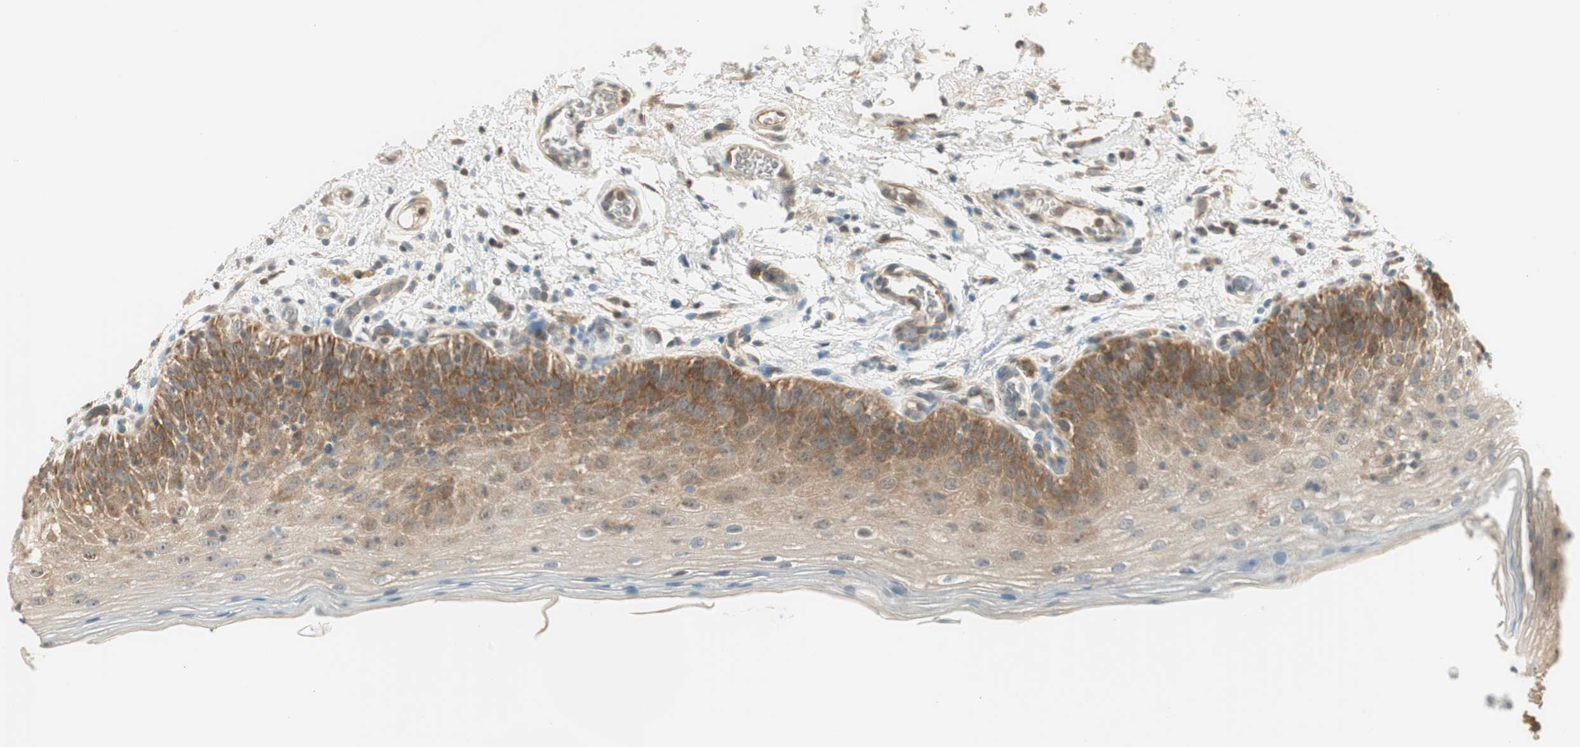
{"staining": {"intensity": "moderate", "quantity": "25%-75%", "location": "cytoplasmic/membranous"}, "tissue": "oral mucosa", "cell_type": "Squamous epithelial cells", "image_type": "normal", "snomed": [{"axis": "morphology", "description": "Normal tissue, NOS"}, {"axis": "morphology", "description": "Squamous cell carcinoma, NOS"}, {"axis": "topography", "description": "Skeletal muscle"}, {"axis": "topography", "description": "Oral tissue"}], "caption": "Immunohistochemistry image of unremarkable oral mucosa: oral mucosa stained using IHC reveals medium levels of moderate protein expression localized specifically in the cytoplasmic/membranous of squamous epithelial cells, appearing as a cytoplasmic/membranous brown color.", "gene": "IPO5", "patient": {"sex": "male", "age": 71}}